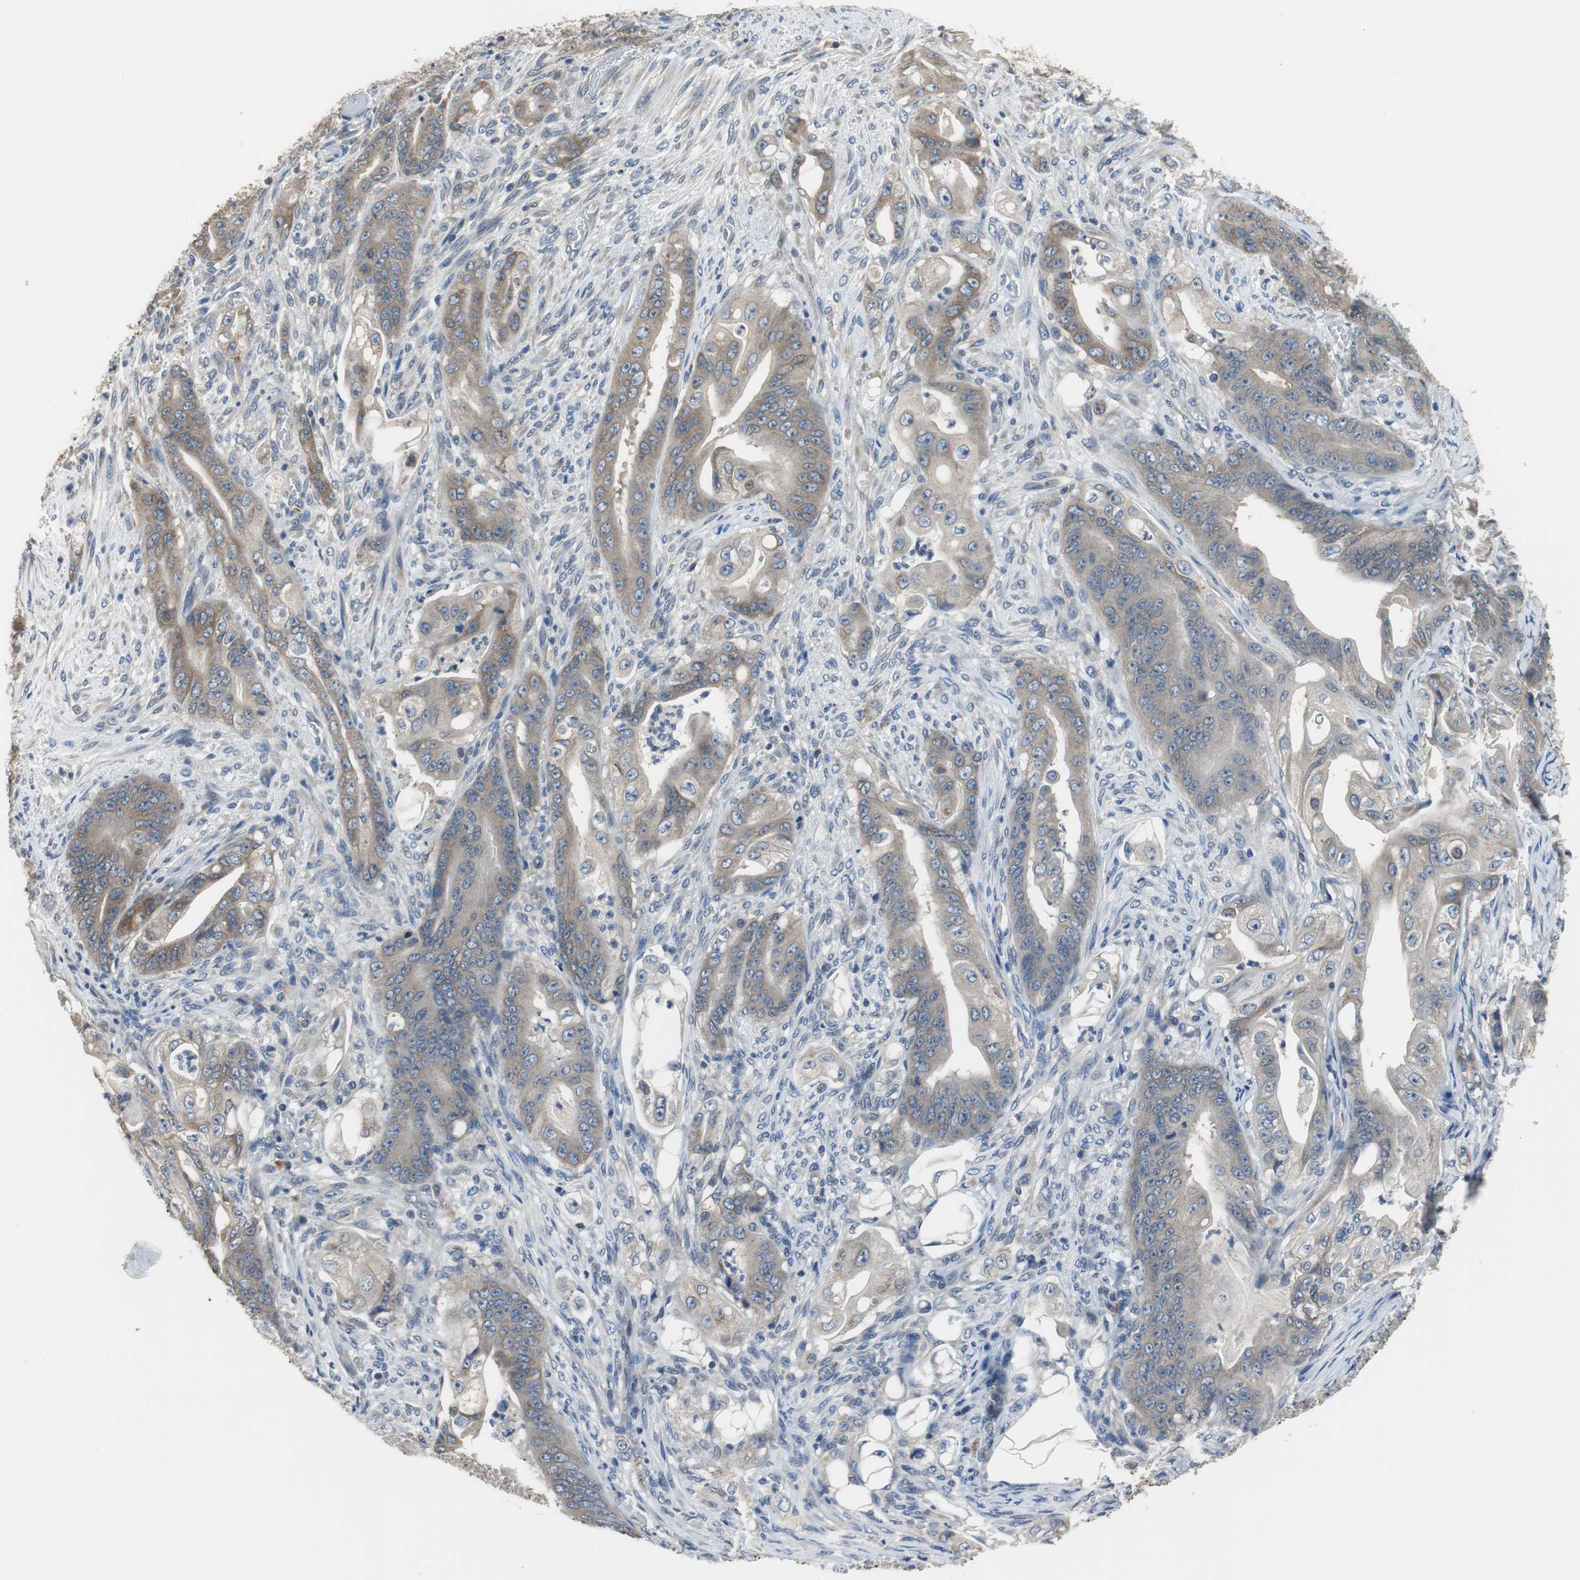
{"staining": {"intensity": "weak", "quantity": ">75%", "location": "cytoplasmic/membranous"}, "tissue": "stomach cancer", "cell_type": "Tumor cells", "image_type": "cancer", "snomed": [{"axis": "morphology", "description": "Adenocarcinoma, NOS"}, {"axis": "topography", "description": "Stomach"}], "caption": "IHC of human stomach cancer (adenocarcinoma) exhibits low levels of weak cytoplasmic/membranous staining in approximately >75% of tumor cells.", "gene": "MTIF2", "patient": {"sex": "female", "age": 73}}